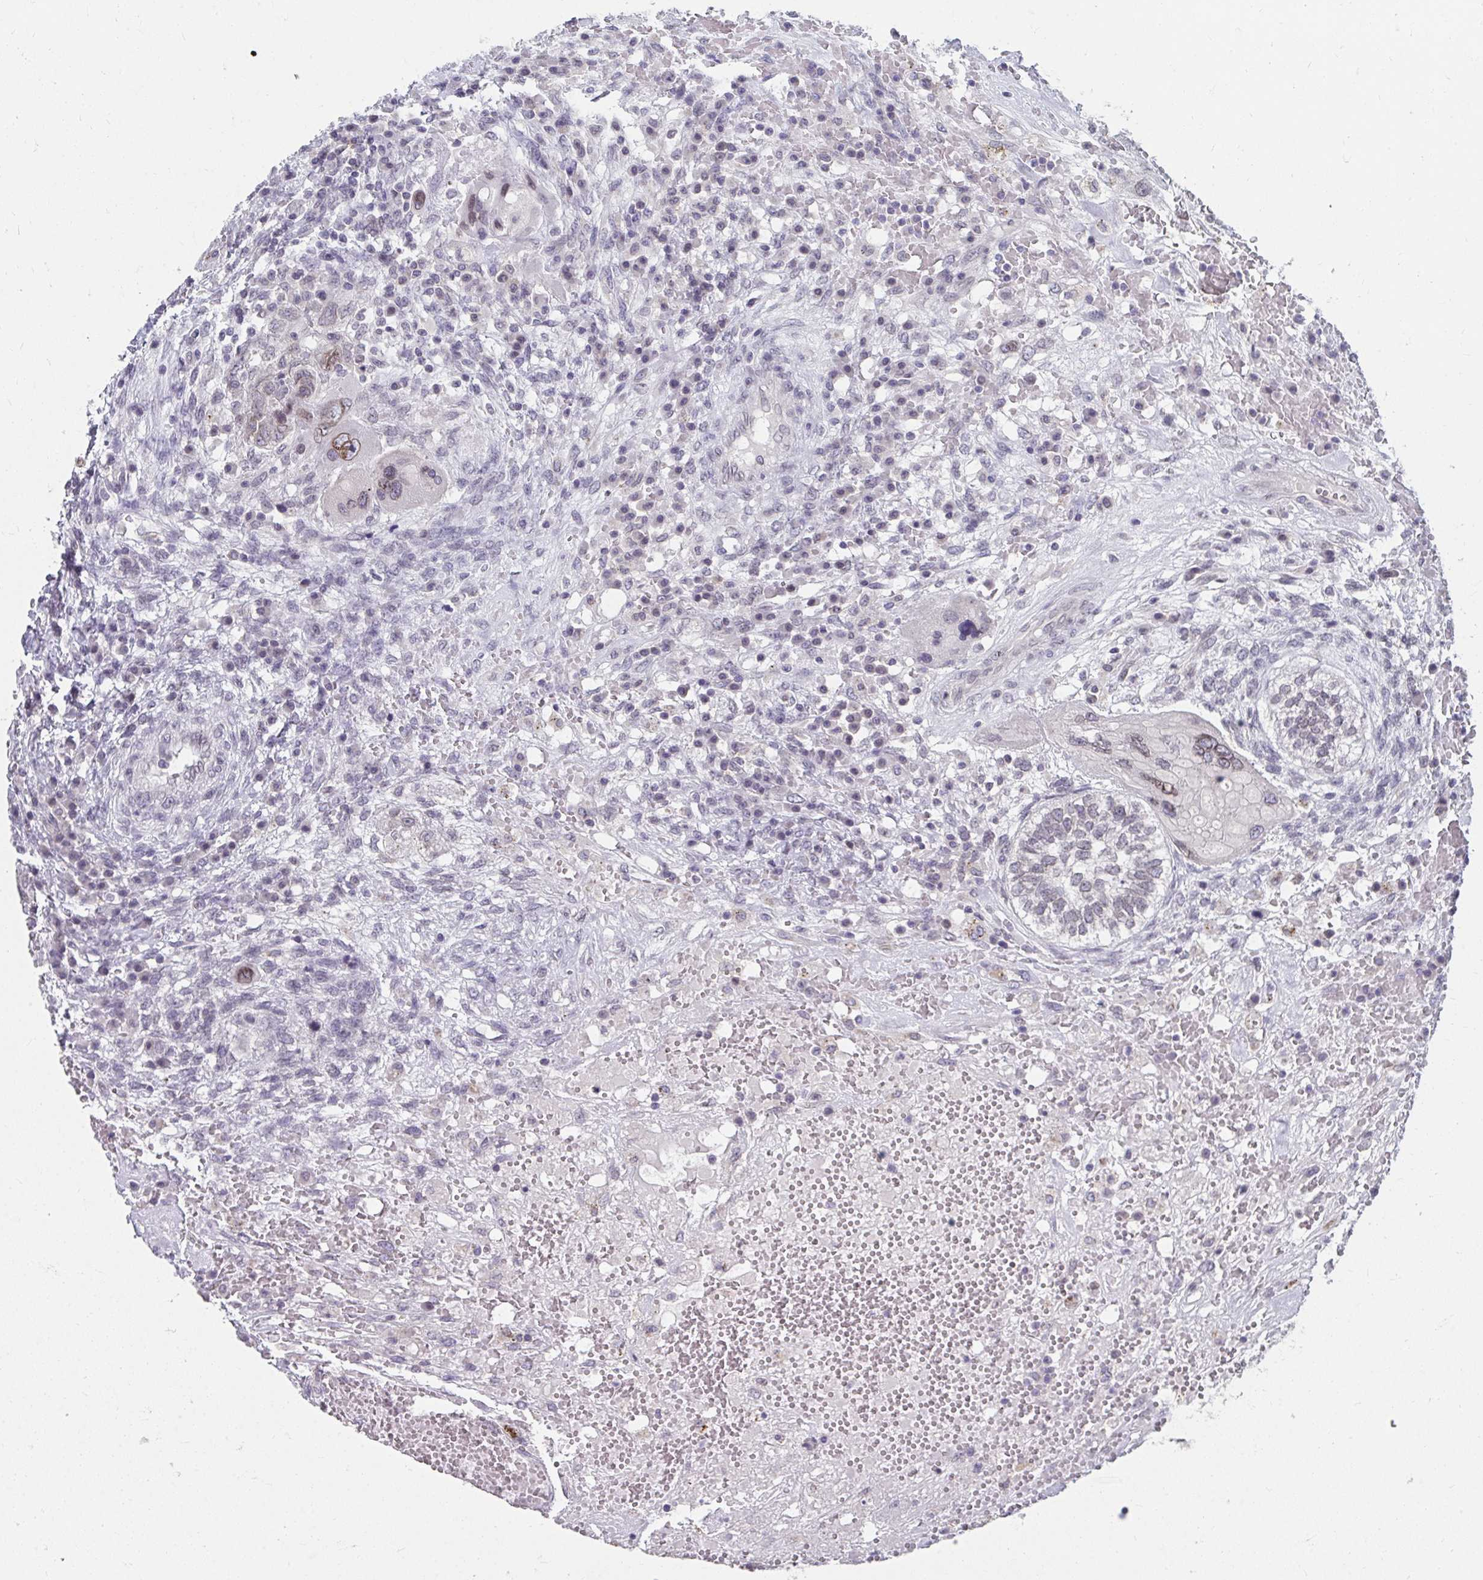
{"staining": {"intensity": "moderate", "quantity": "<25%", "location": "cytoplasmic/membranous,nuclear"}, "tissue": "testis cancer", "cell_type": "Tumor cells", "image_type": "cancer", "snomed": [{"axis": "morphology", "description": "Carcinoma, Embryonal, NOS"}, {"axis": "topography", "description": "Testis"}], "caption": "Moderate cytoplasmic/membranous and nuclear expression for a protein is appreciated in approximately <25% of tumor cells of testis cancer (embryonal carcinoma) using immunohistochemistry (IHC).", "gene": "NUP133", "patient": {"sex": "male", "age": 26}}